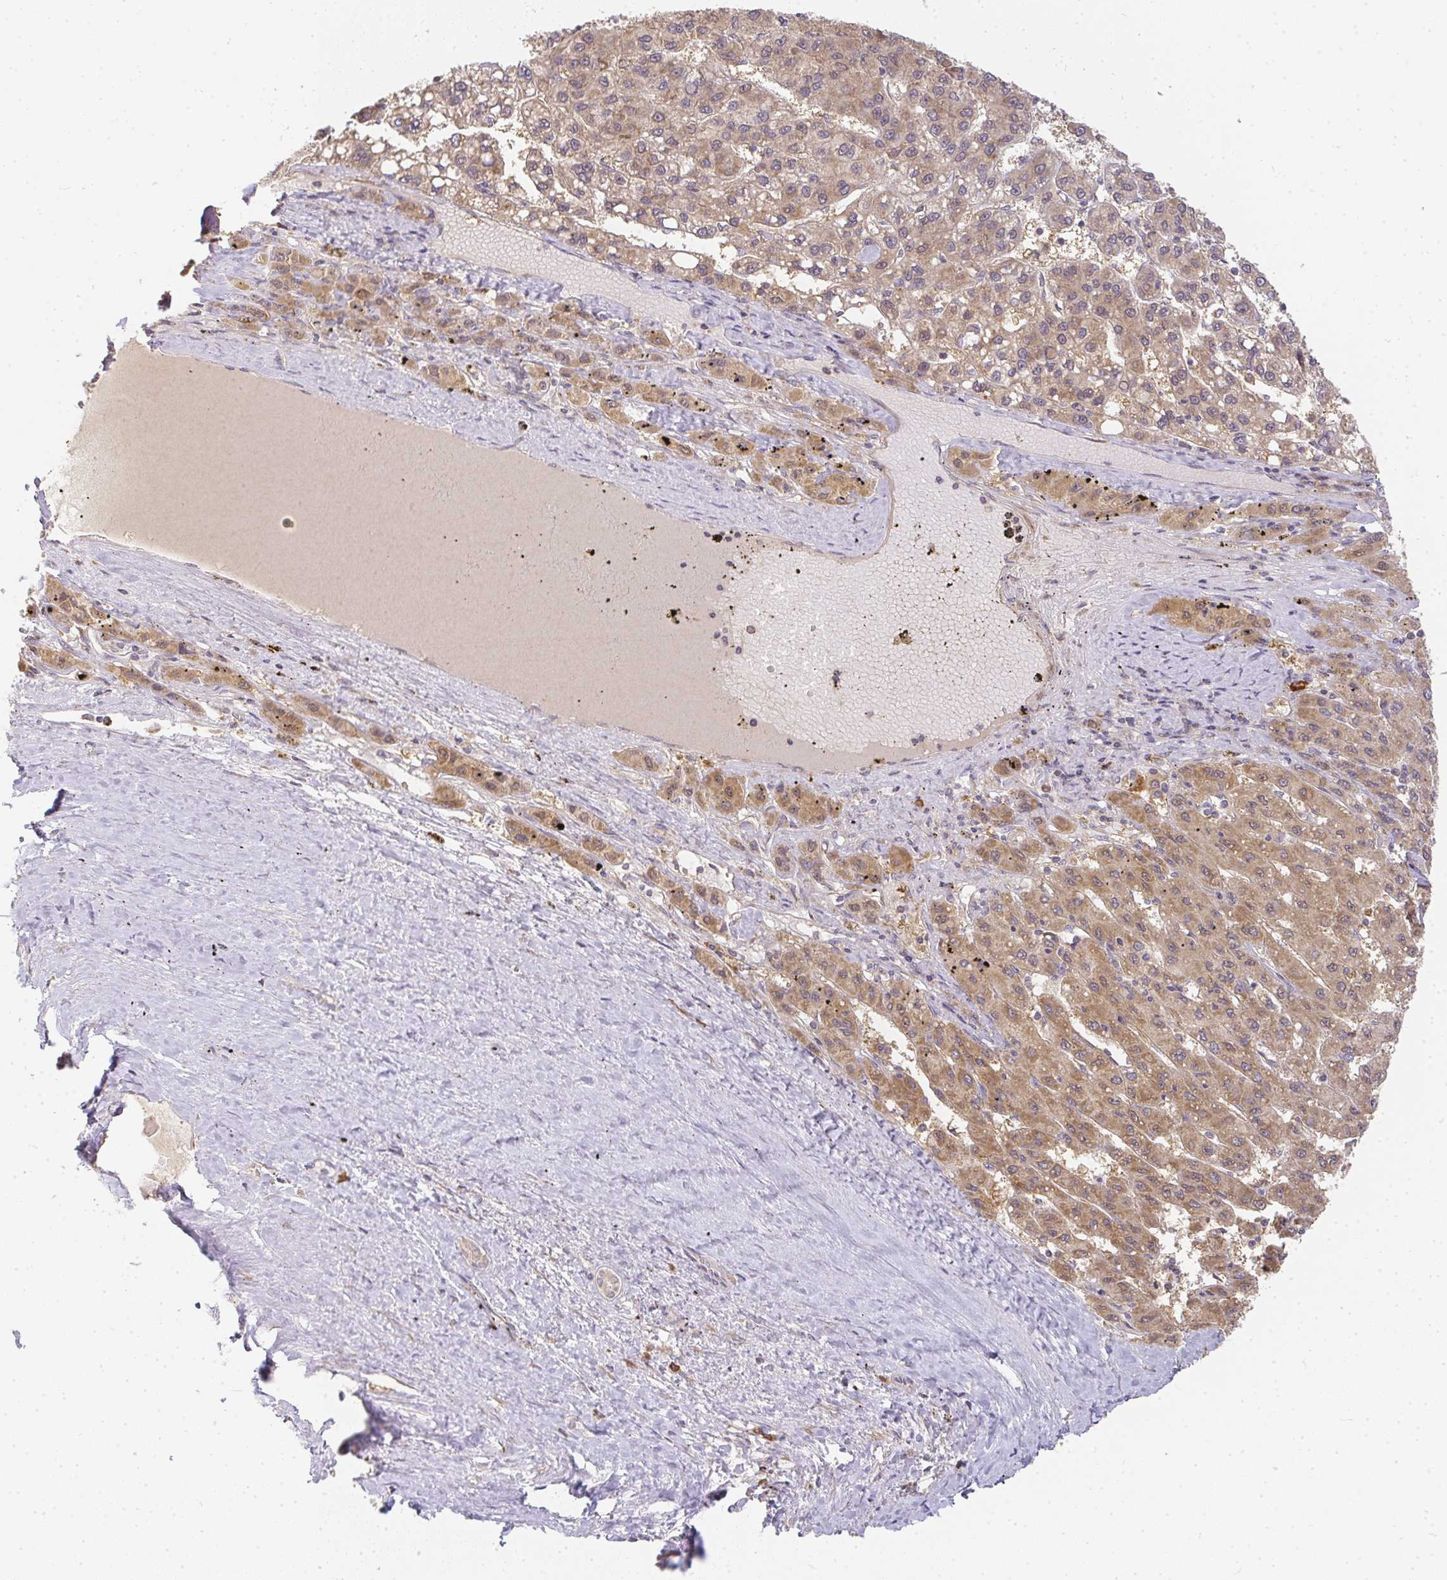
{"staining": {"intensity": "moderate", "quantity": ">75%", "location": "cytoplasmic/membranous"}, "tissue": "liver cancer", "cell_type": "Tumor cells", "image_type": "cancer", "snomed": [{"axis": "morphology", "description": "Carcinoma, Hepatocellular, NOS"}, {"axis": "topography", "description": "Liver"}], "caption": "Immunohistochemical staining of liver hepatocellular carcinoma reveals moderate cytoplasmic/membranous protein staining in about >75% of tumor cells.", "gene": "SLC35B3", "patient": {"sex": "female", "age": 82}}